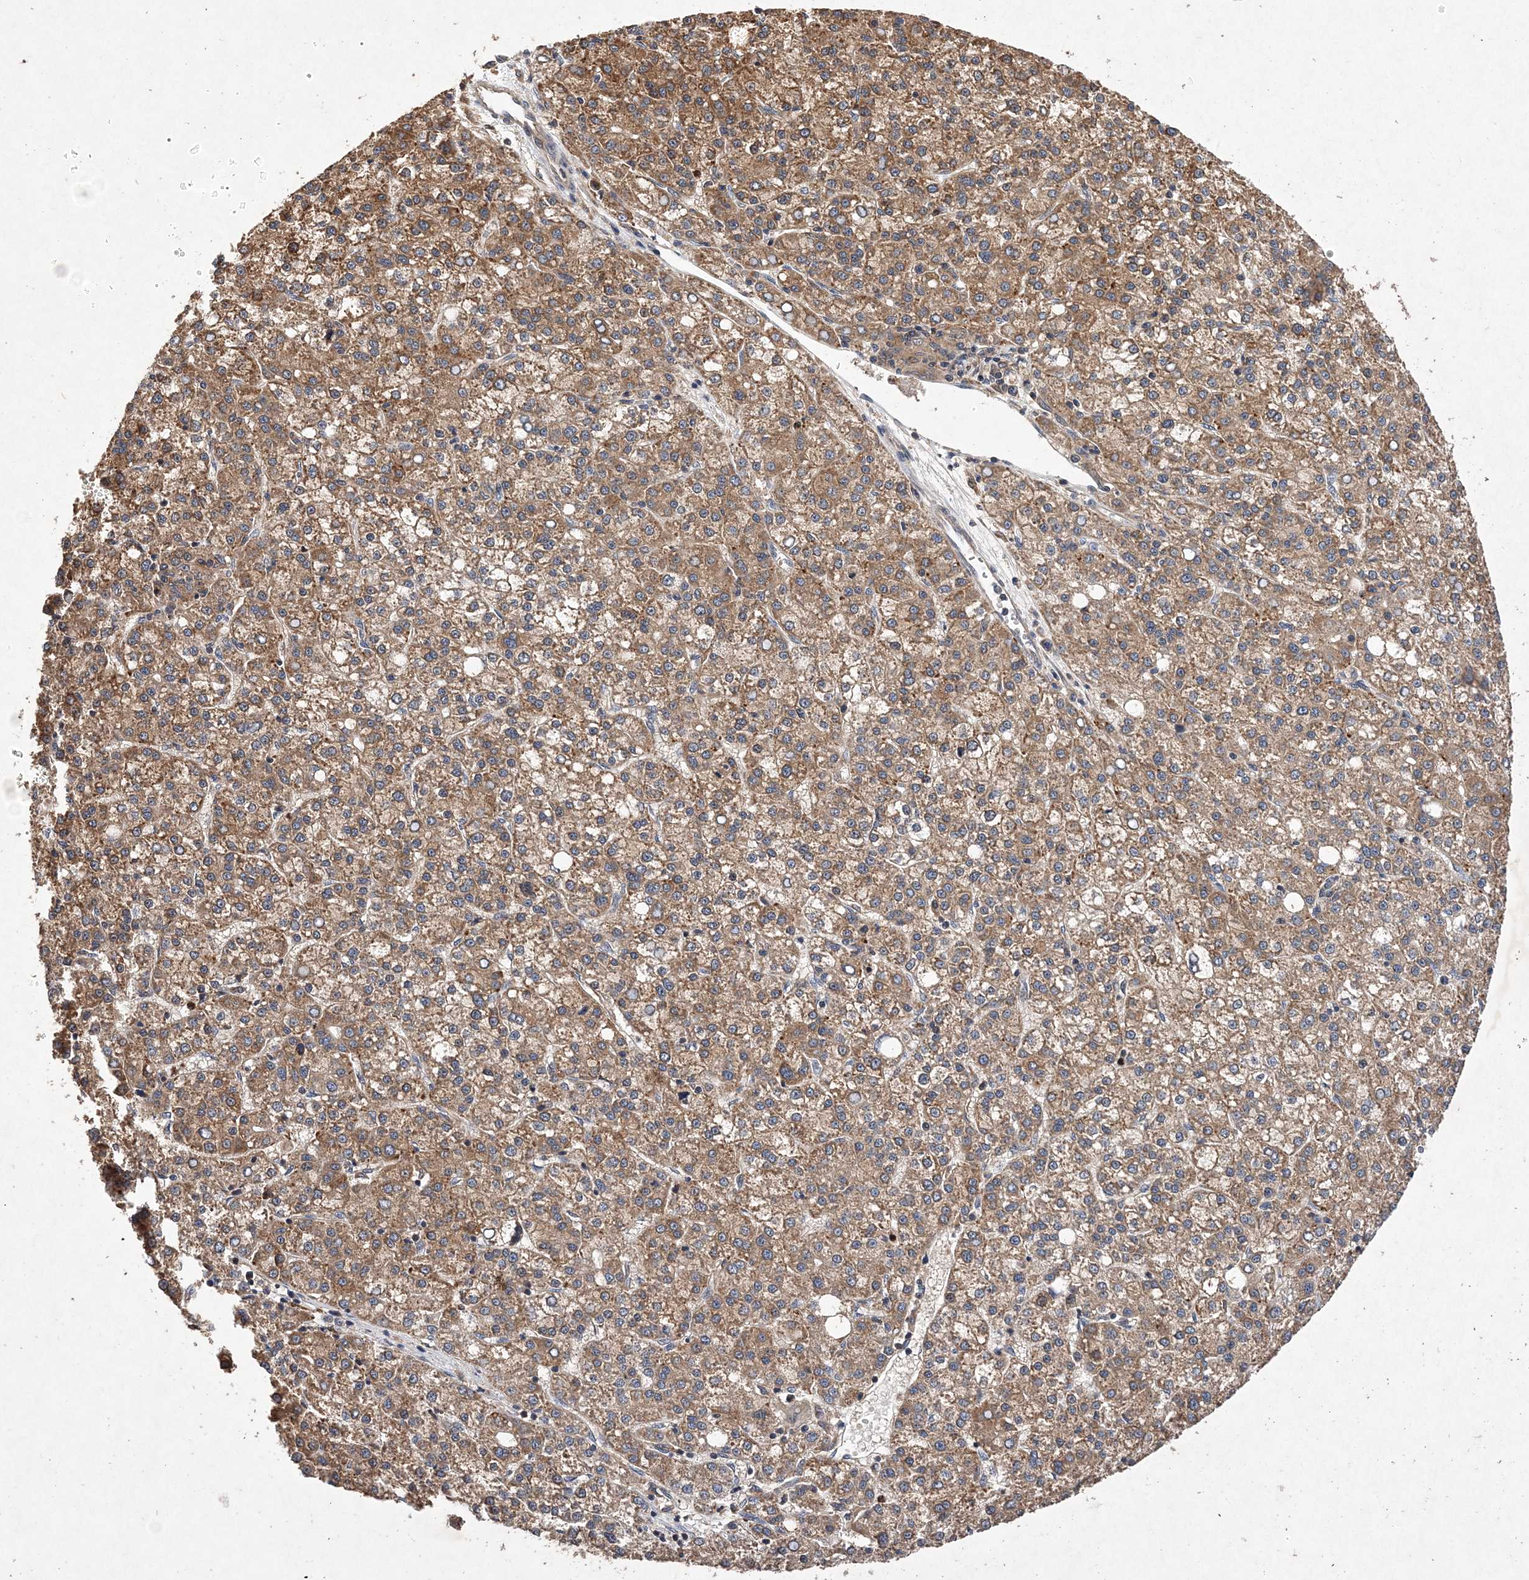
{"staining": {"intensity": "moderate", "quantity": ">75%", "location": "cytoplasmic/membranous"}, "tissue": "liver cancer", "cell_type": "Tumor cells", "image_type": "cancer", "snomed": [{"axis": "morphology", "description": "Carcinoma, Hepatocellular, NOS"}, {"axis": "topography", "description": "Liver"}], "caption": "The immunohistochemical stain shows moderate cytoplasmic/membranous expression in tumor cells of liver cancer (hepatocellular carcinoma) tissue.", "gene": "PROSER1", "patient": {"sex": "female", "age": 58}}